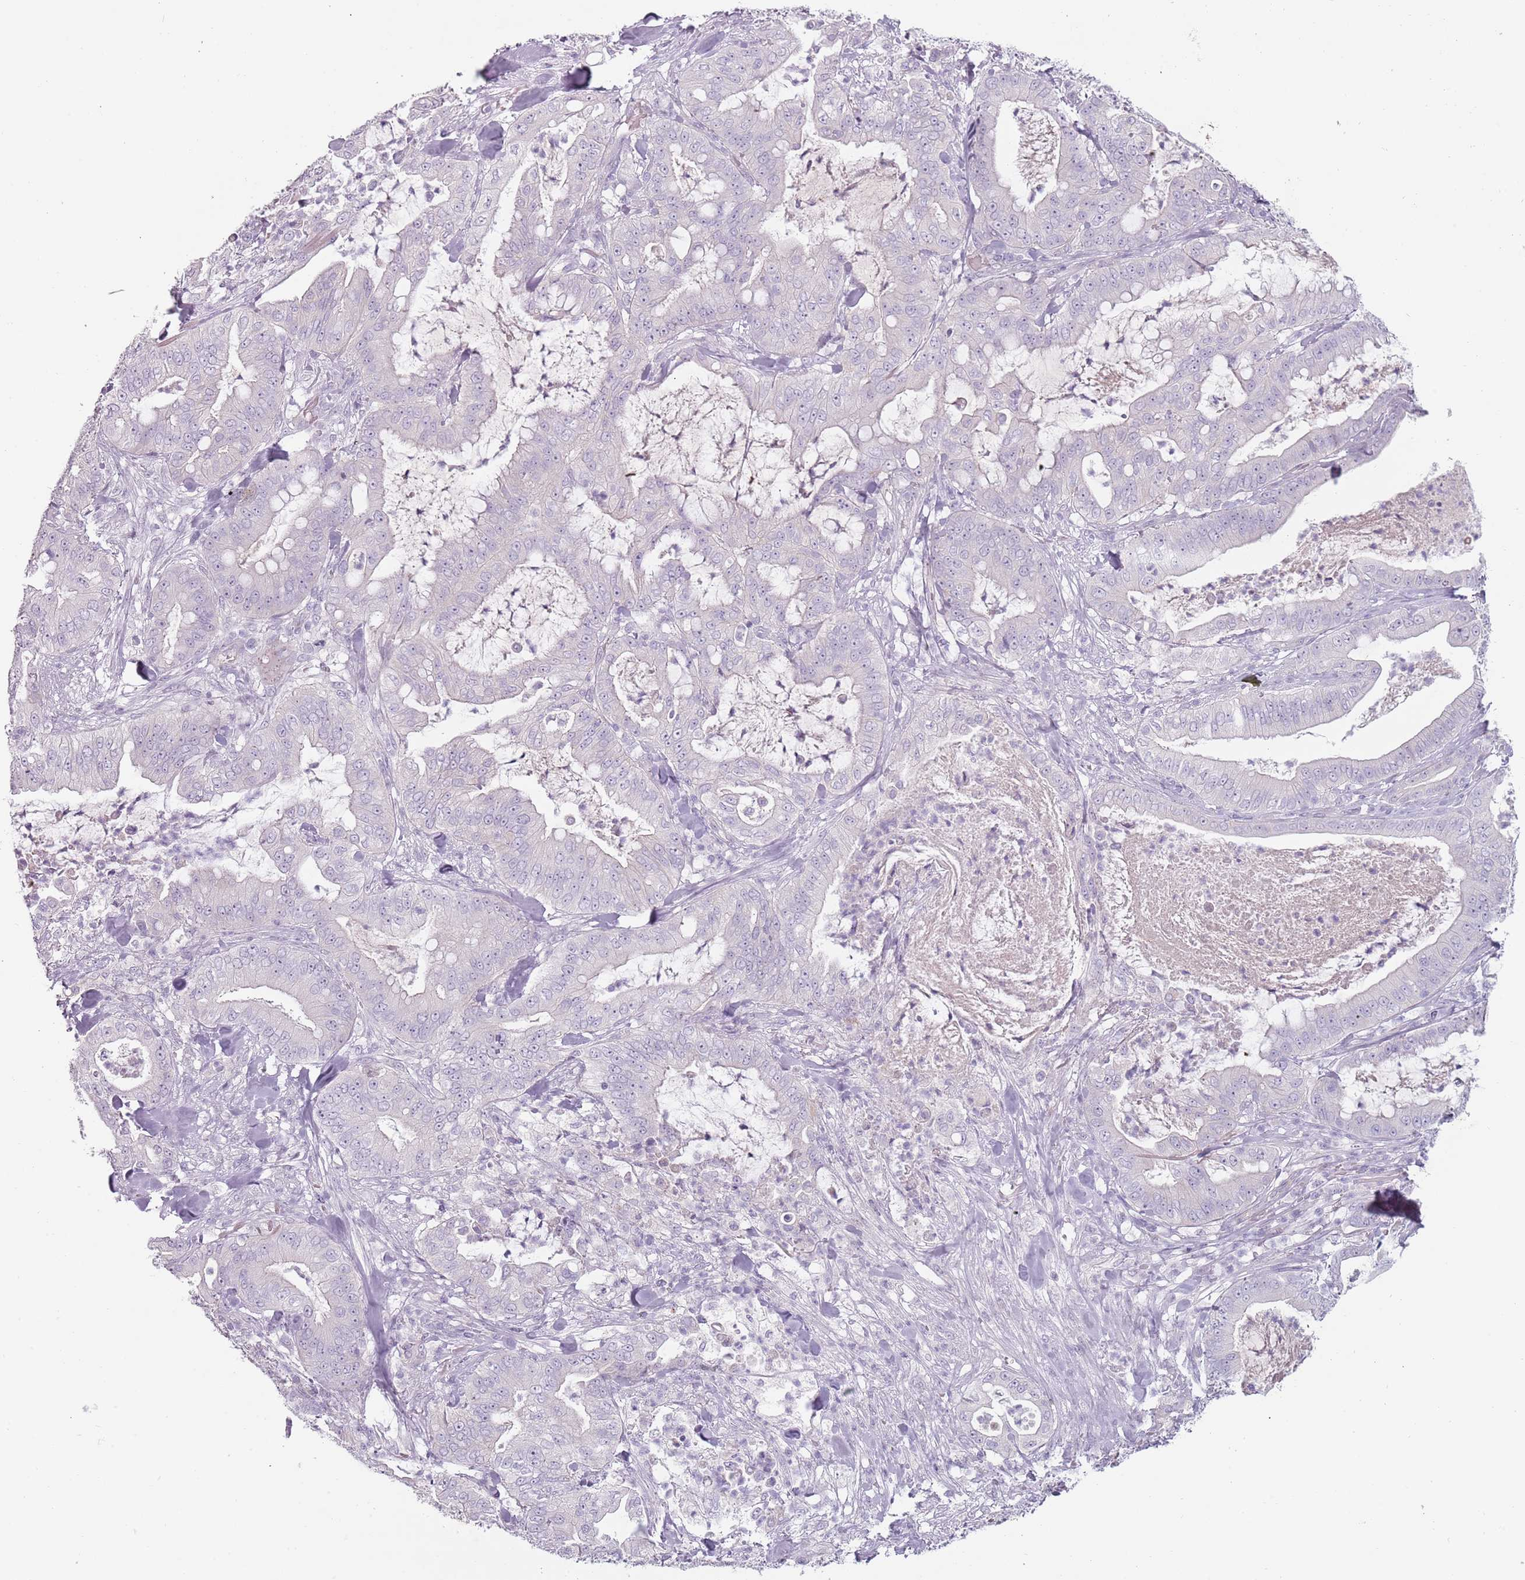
{"staining": {"intensity": "negative", "quantity": "none", "location": "none"}, "tissue": "pancreatic cancer", "cell_type": "Tumor cells", "image_type": "cancer", "snomed": [{"axis": "morphology", "description": "Adenocarcinoma, NOS"}, {"axis": "topography", "description": "Pancreas"}], "caption": "DAB immunohistochemical staining of human adenocarcinoma (pancreatic) reveals no significant expression in tumor cells.", "gene": "RFX2", "patient": {"sex": "male", "age": 71}}